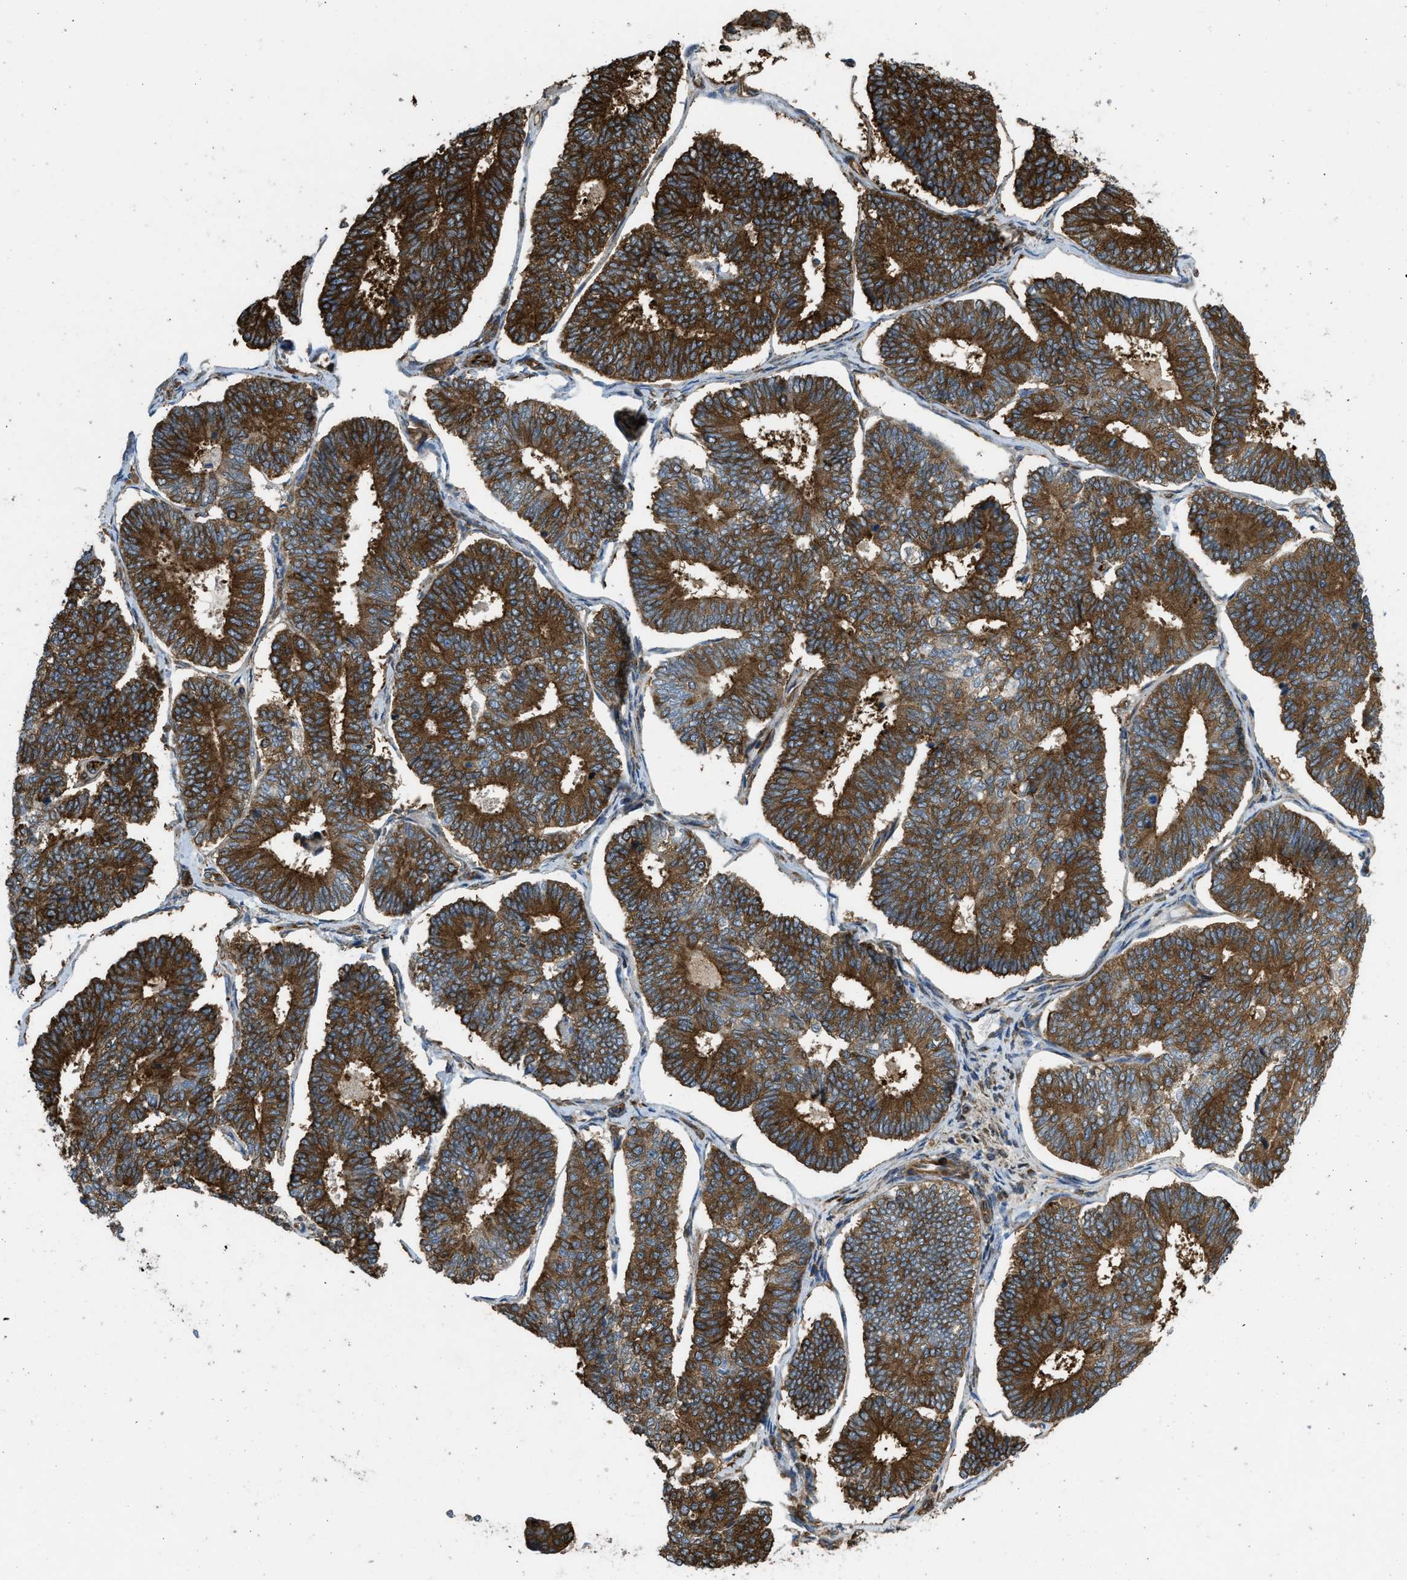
{"staining": {"intensity": "strong", "quantity": ">75%", "location": "cytoplasmic/membranous"}, "tissue": "endometrial cancer", "cell_type": "Tumor cells", "image_type": "cancer", "snomed": [{"axis": "morphology", "description": "Adenocarcinoma, NOS"}, {"axis": "topography", "description": "Endometrium"}], "caption": "Endometrial cancer stained for a protein exhibits strong cytoplasmic/membranous positivity in tumor cells. (brown staining indicates protein expression, while blue staining denotes nuclei).", "gene": "RASGRF2", "patient": {"sex": "female", "age": 70}}